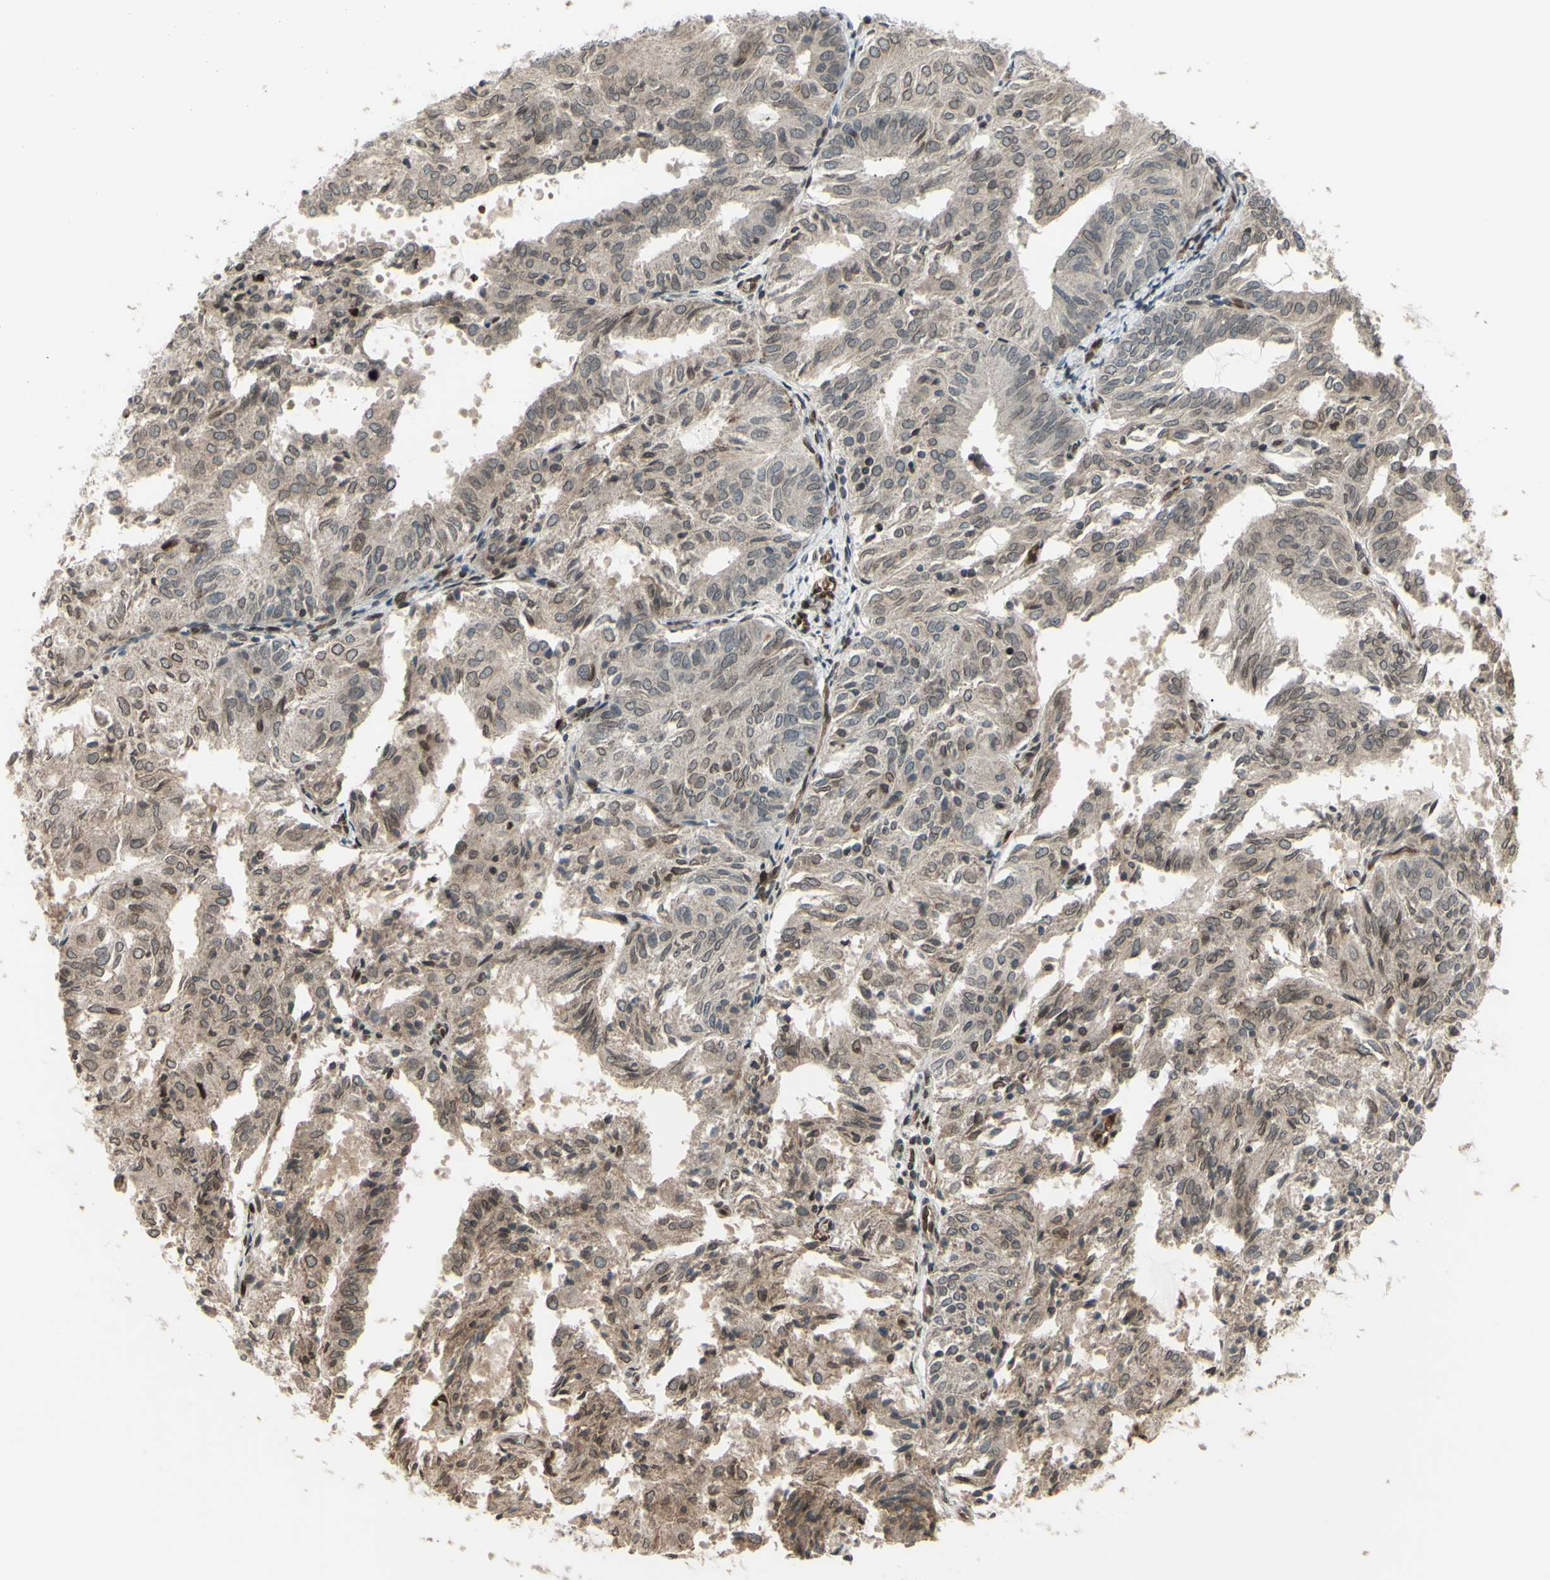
{"staining": {"intensity": "weak", "quantity": ">75%", "location": "cytoplasmic/membranous"}, "tissue": "endometrial cancer", "cell_type": "Tumor cells", "image_type": "cancer", "snomed": [{"axis": "morphology", "description": "Adenocarcinoma, NOS"}, {"axis": "topography", "description": "Uterus"}], "caption": "Approximately >75% of tumor cells in endometrial cancer (adenocarcinoma) exhibit weak cytoplasmic/membranous protein expression as visualized by brown immunohistochemical staining.", "gene": "MLF2", "patient": {"sex": "female", "age": 60}}